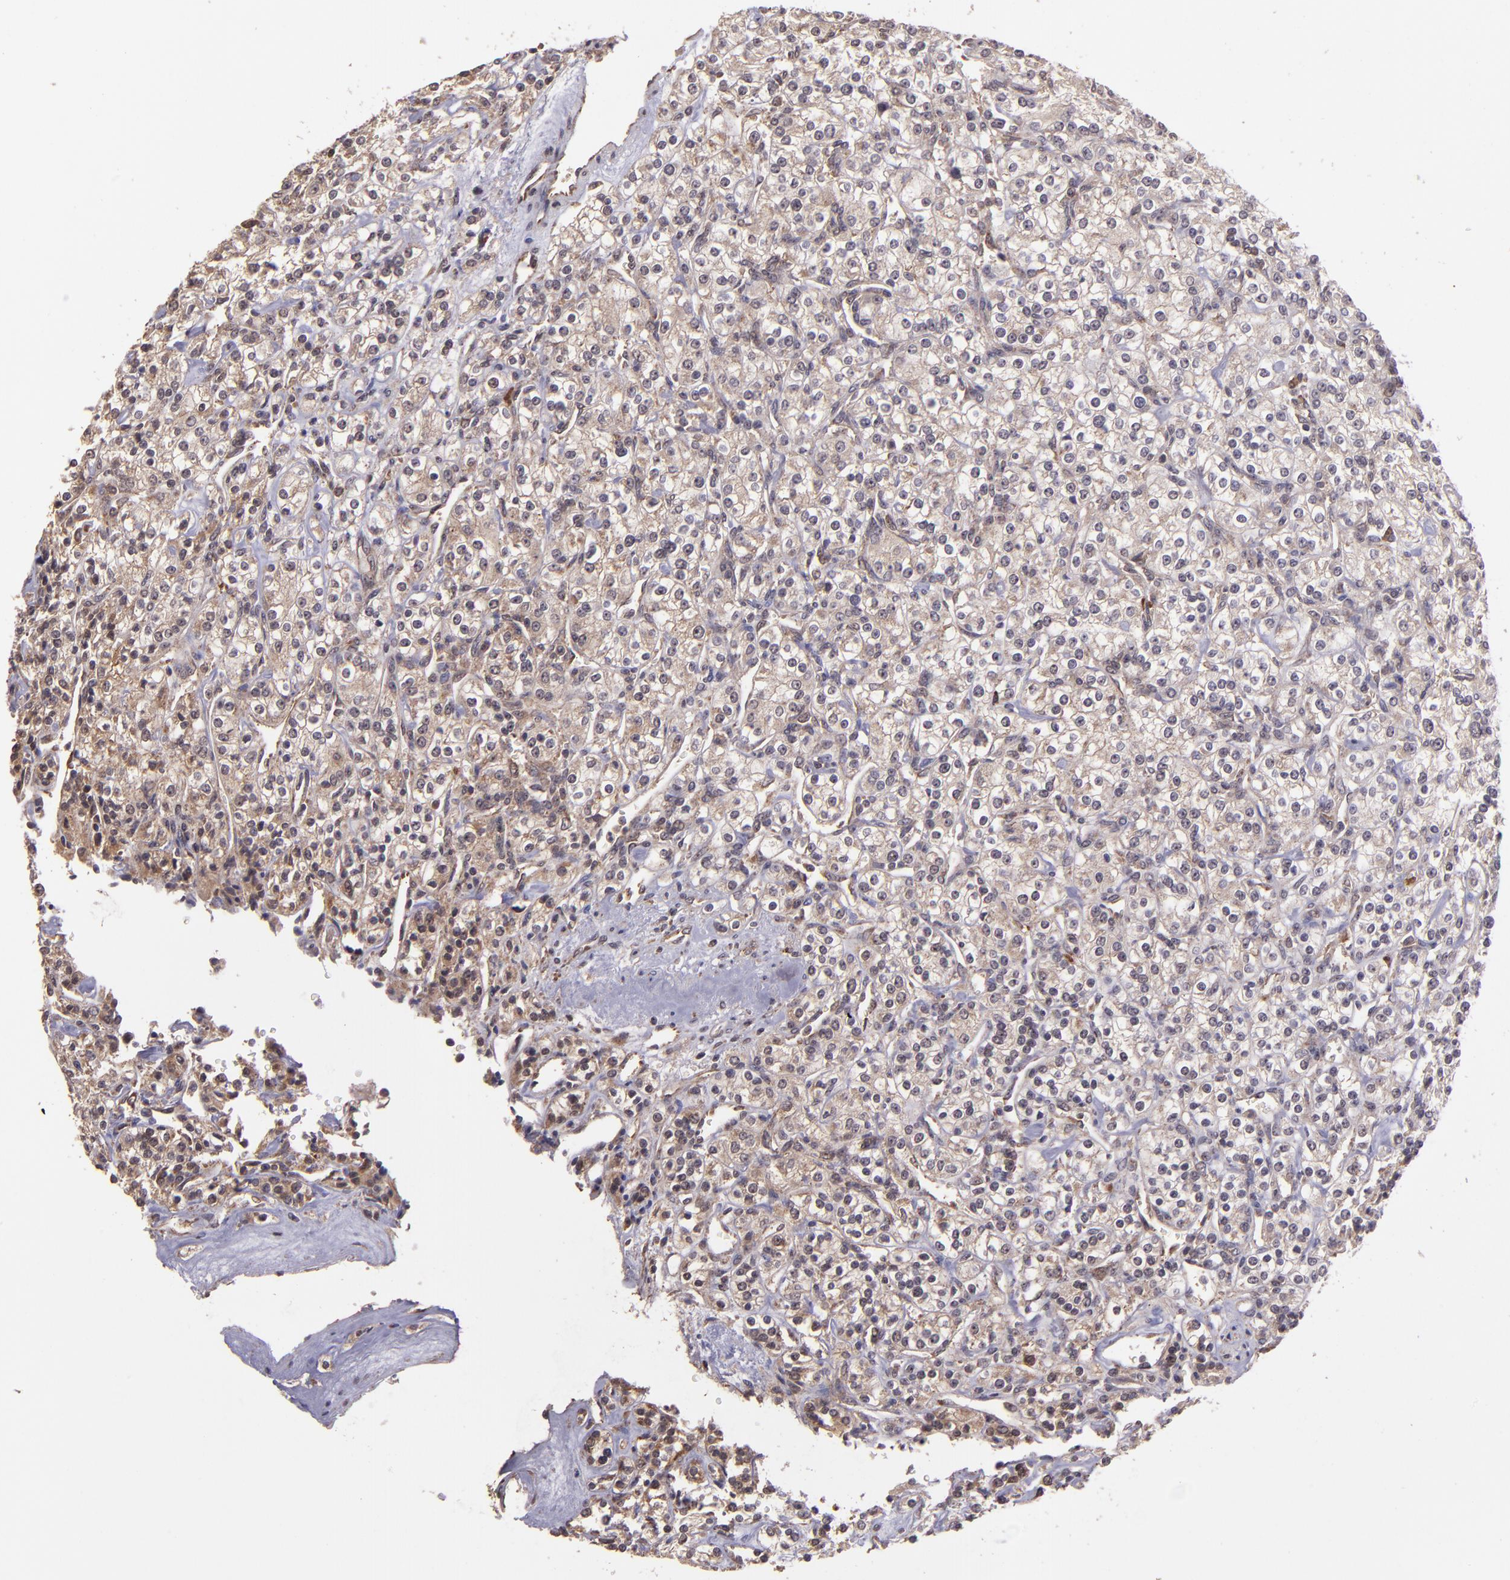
{"staining": {"intensity": "moderate", "quantity": ">75%", "location": "cytoplasmic/membranous"}, "tissue": "renal cancer", "cell_type": "Tumor cells", "image_type": "cancer", "snomed": [{"axis": "morphology", "description": "Adenocarcinoma, NOS"}, {"axis": "topography", "description": "Kidney"}], "caption": "The immunohistochemical stain highlights moderate cytoplasmic/membranous positivity in tumor cells of adenocarcinoma (renal) tissue.", "gene": "USP51", "patient": {"sex": "male", "age": 77}}